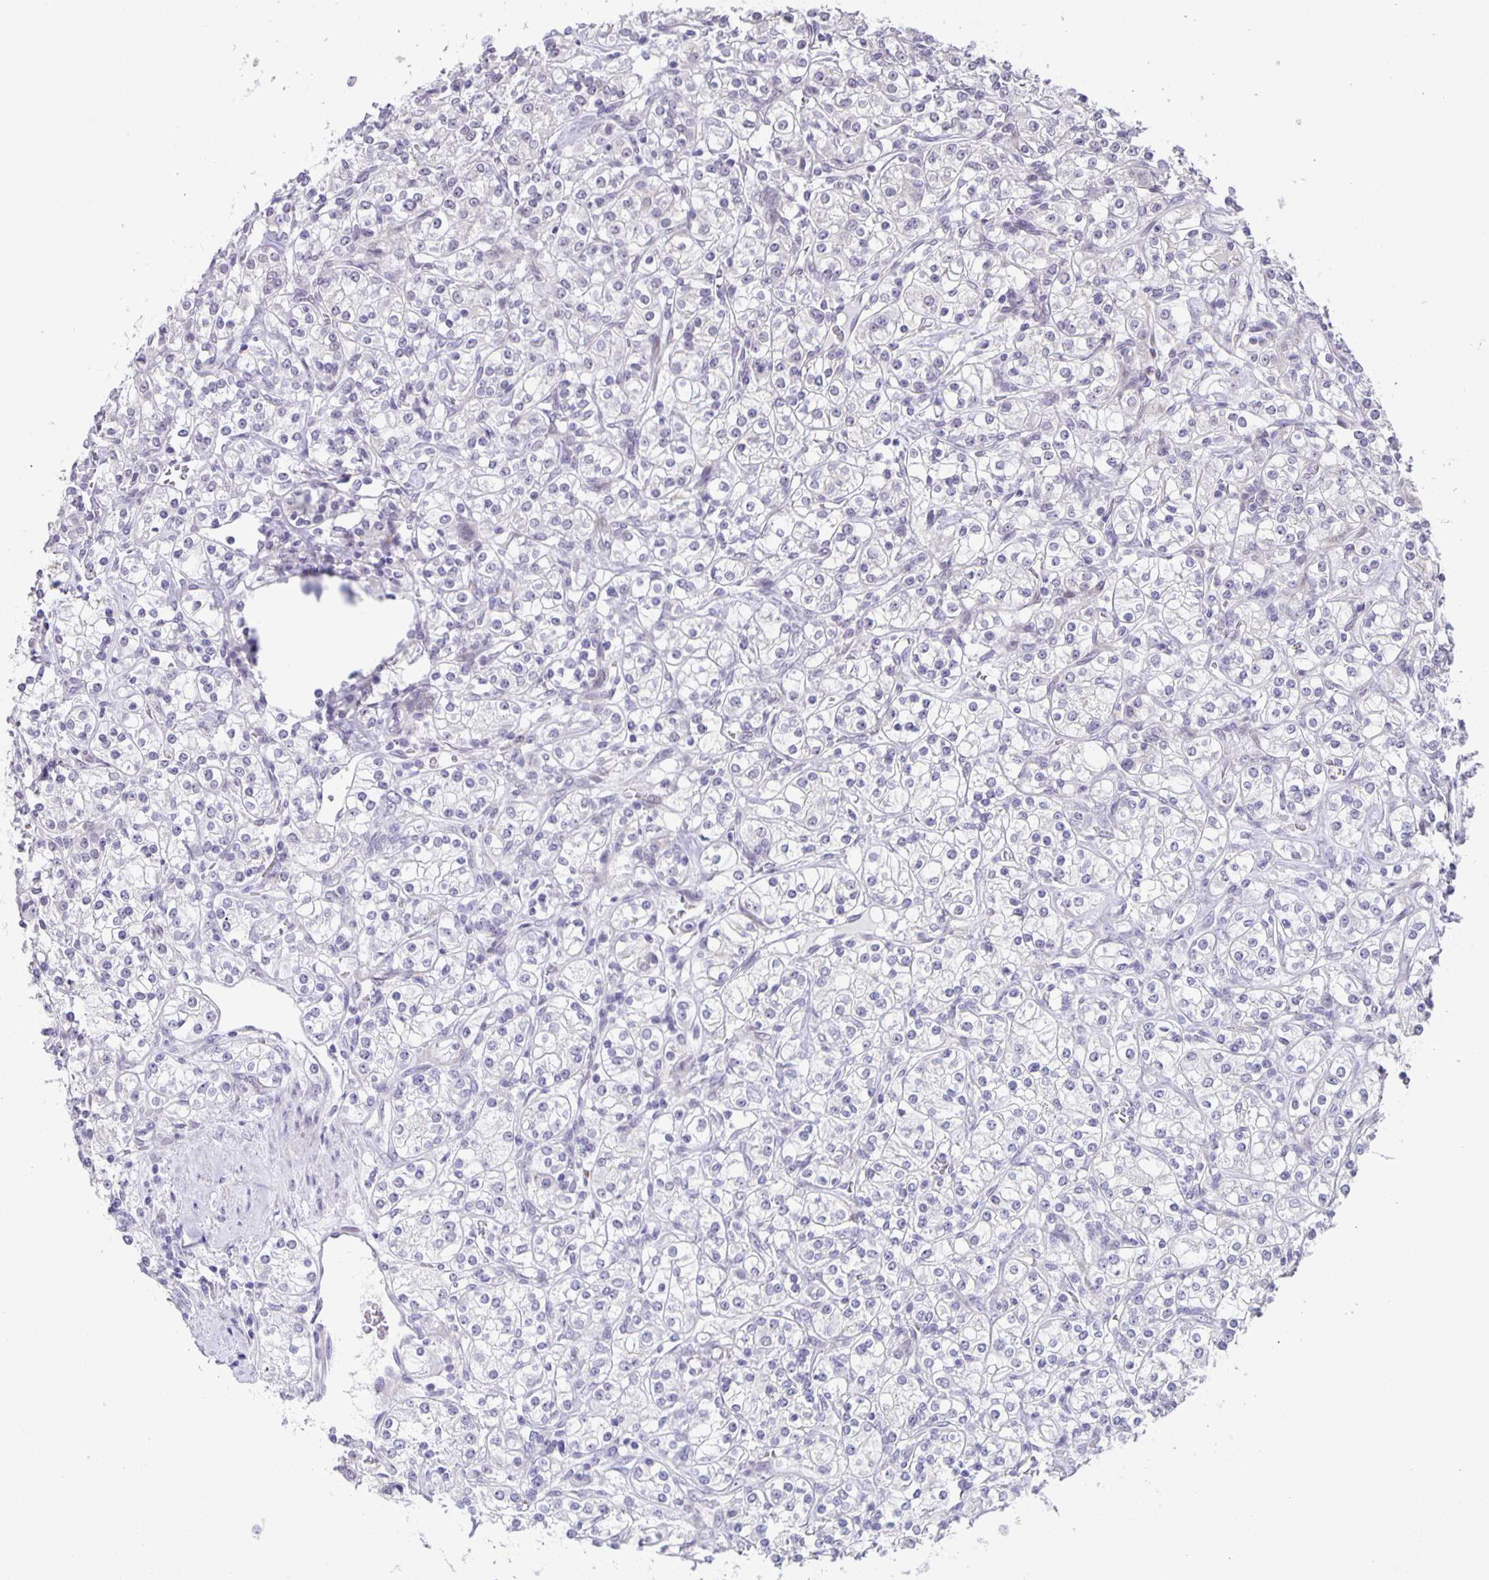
{"staining": {"intensity": "negative", "quantity": "none", "location": "none"}, "tissue": "renal cancer", "cell_type": "Tumor cells", "image_type": "cancer", "snomed": [{"axis": "morphology", "description": "Adenocarcinoma, NOS"}, {"axis": "topography", "description": "Kidney"}], "caption": "This micrograph is of renal cancer stained with IHC to label a protein in brown with the nuclei are counter-stained blue. There is no staining in tumor cells.", "gene": "PHRF1", "patient": {"sex": "male", "age": 77}}